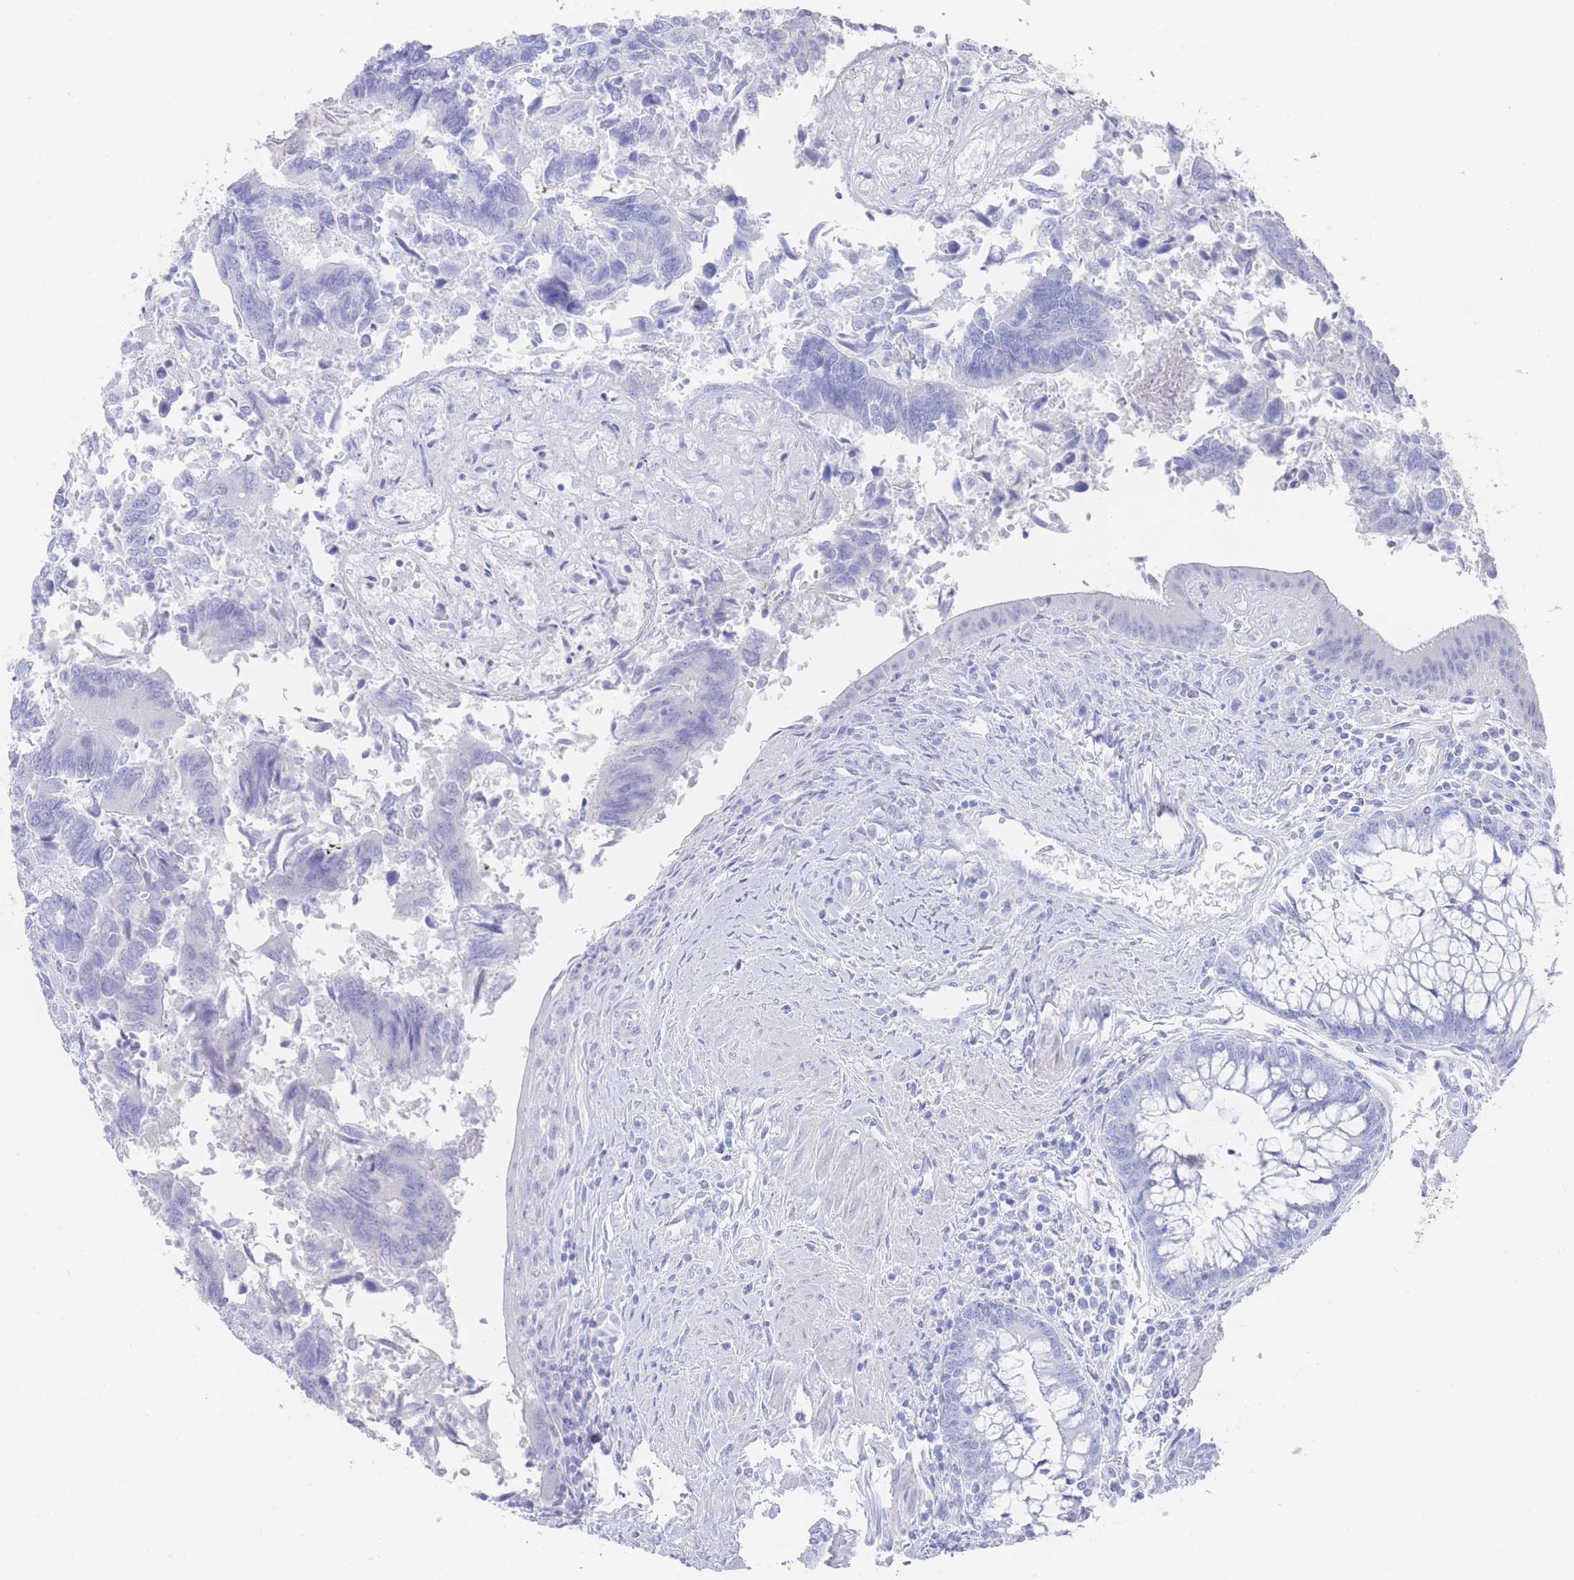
{"staining": {"intensity": "negative", "quantity": "none", "location": "none"}, "tissue": "colorectal cancer", "cell_type": "Tumor cells", "image_type": "cancer", "snomed": [{"axis": "morphology", "description": "Adenocarcinoma, NOS"}, {"axis": "topography", "description": "Colon"}], "caption": "Tumor cells are negative for protein expression in human colorectal cancer (adenocarcinoma).", "gene": "LRRC37A", "patient": {"sex": "female", "age": 67}}